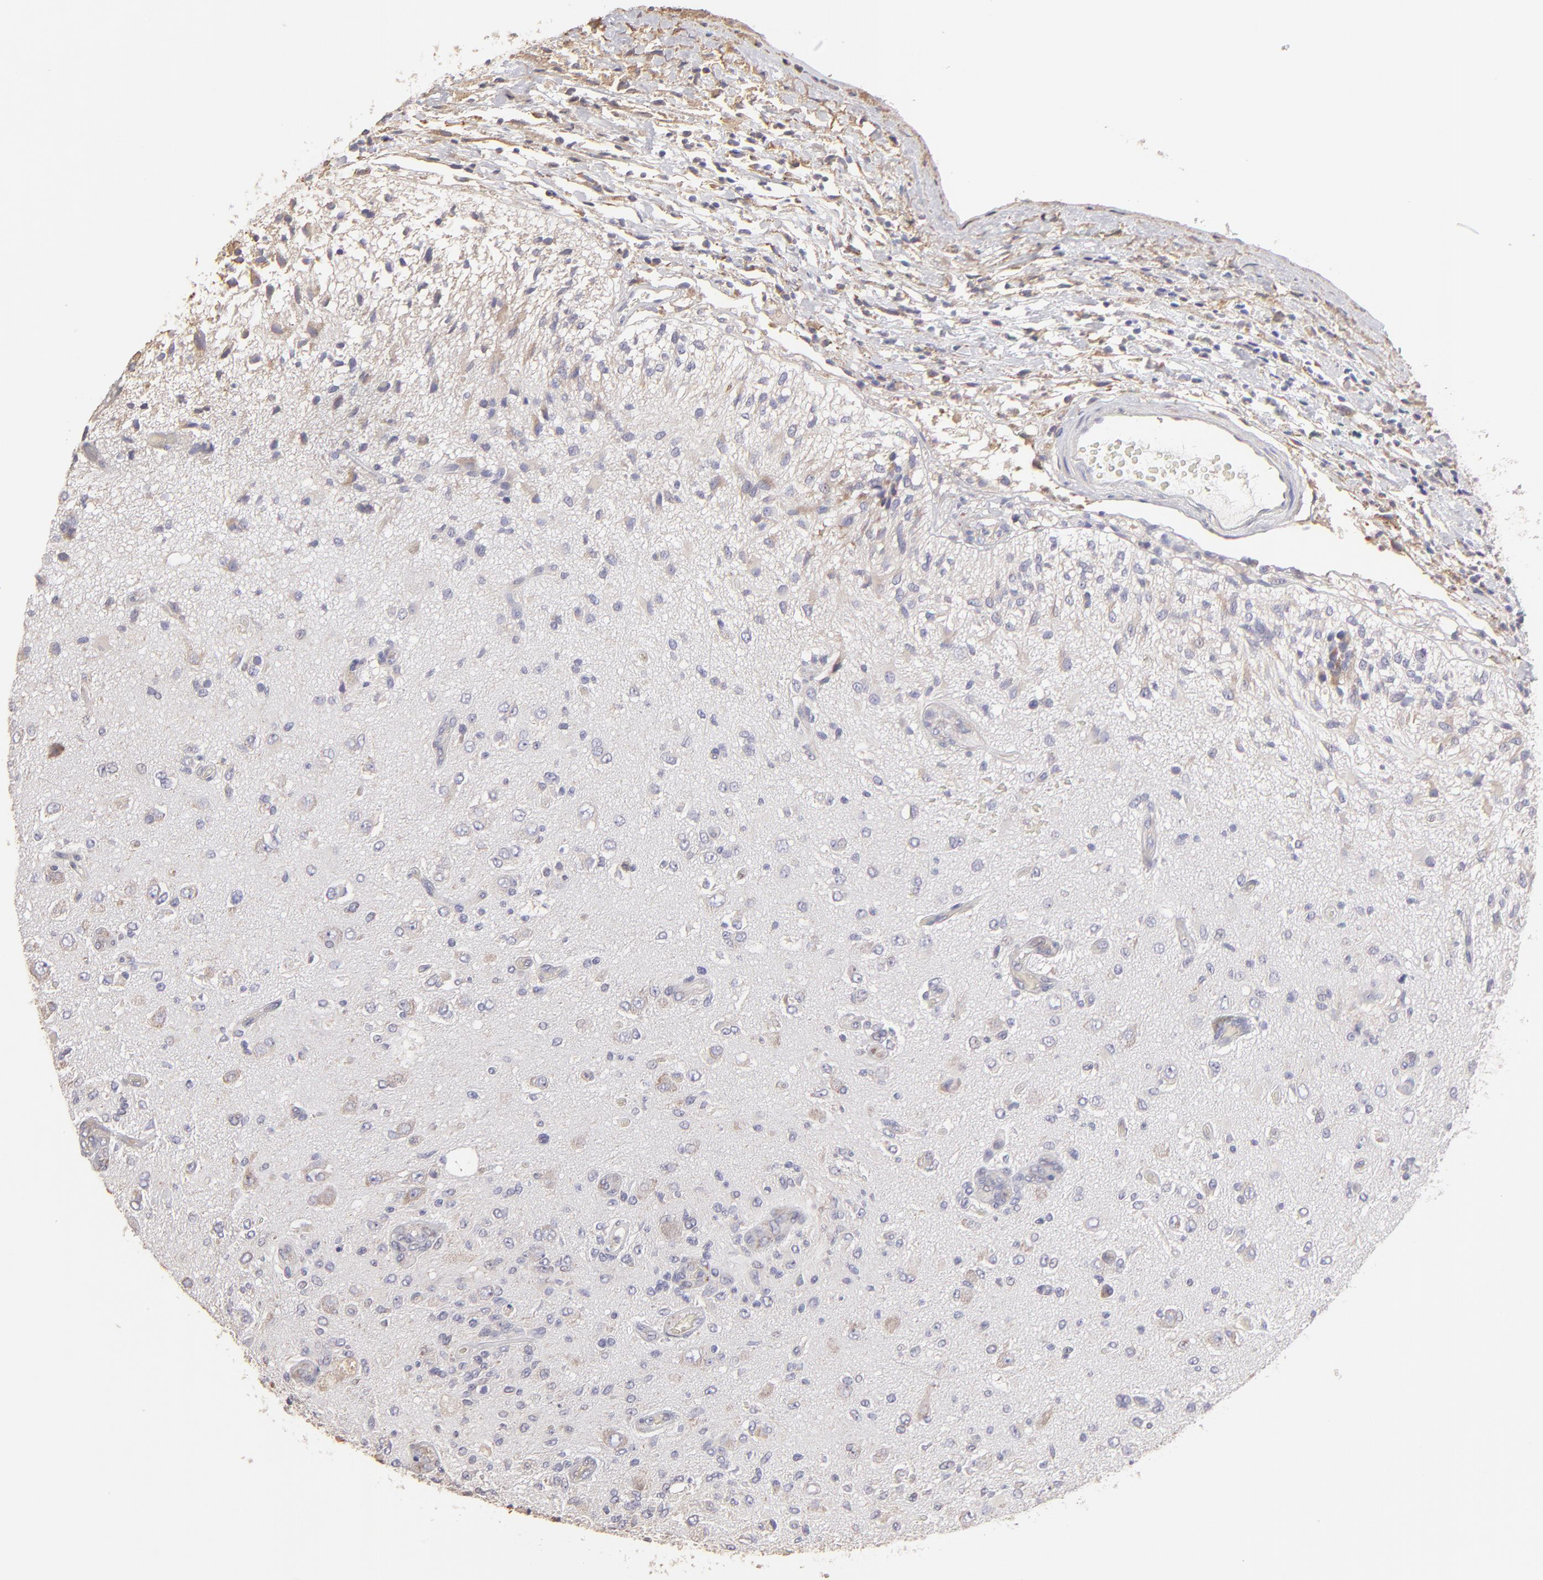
{"staining": {"intensity": "weak", "quantity": "25%-75%", "location": "cytoplasmic/membranous"}, "tissue": "glioma", "cell_type": "Tumor cells", "image_type": "cancer", "snomed": [{"axis": "morphology", "description": "Normal tissue, NOS"}, {"axis": "morphology", "description": "Glioma, malignant, High grade"}, {"axis": "topography", "description": "Cerebral cortex"}], "caption": "Immunohistochemistry (IHC) of human glioma demonstrates low levels of weak cytoplasmic/membranous positivity in approximately 25%-75% of tumor cells.", "gene": "CALR", "patient": {"sex": "male", "age": 77}}